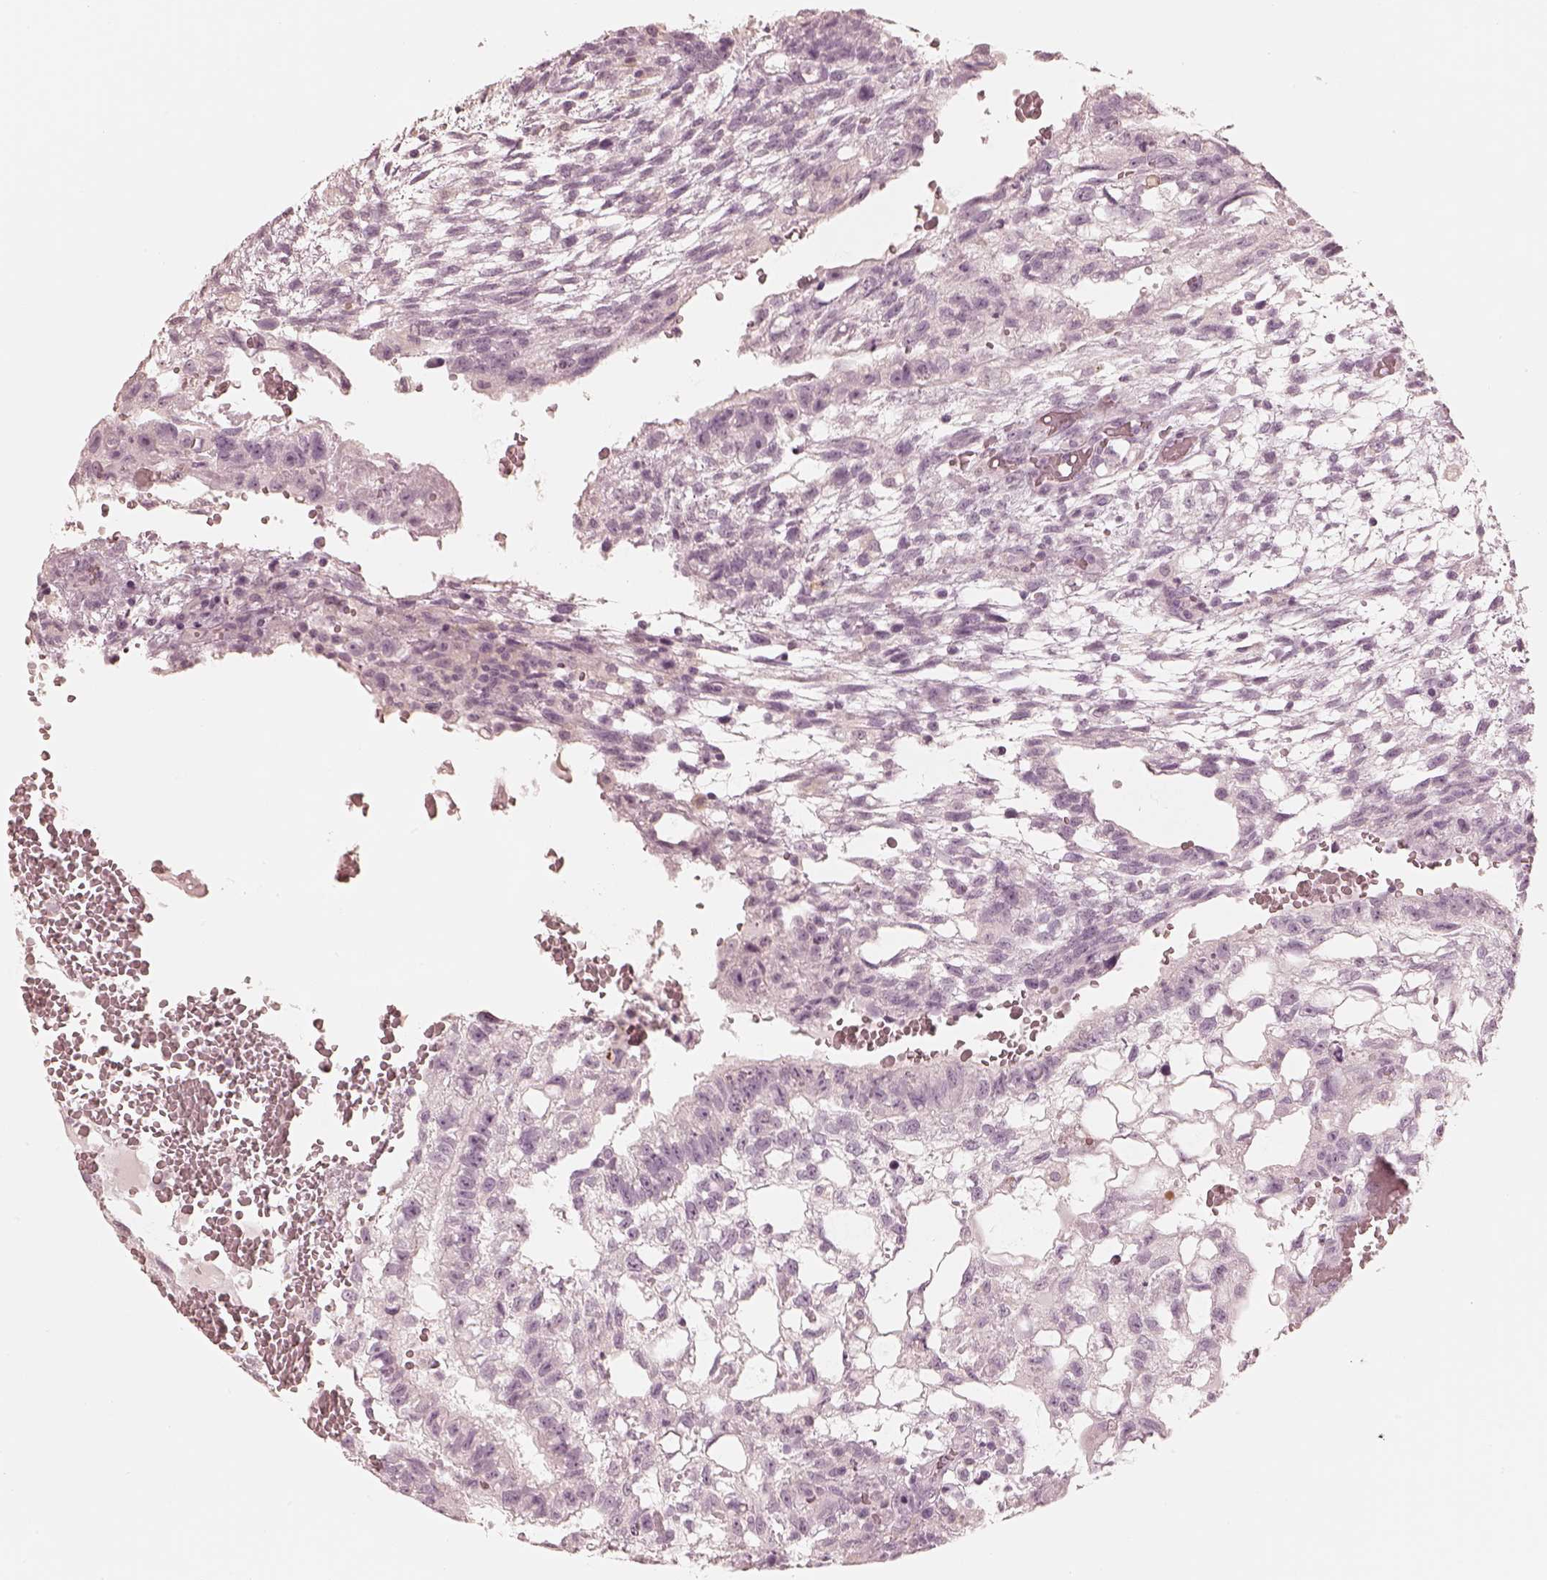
{"staining": {"intensity": "negative", "quantity": "none", "location": "none"}, "tissue": "testis cancer", "cell_type": "Tumor cells", "image_type": "cancer", "snomed": [{"axis": "morphology", "description": "Carcinoma, Embryonal, NOS"}, {"axis": "topography", "description": "Testis"}], "caption": "This is an IHC micrograph of embryonal carcinoma (testis). There is no positivity in tumor cells.", "gene": "CALR3", "patient": {"sex": "male", "age": 32}}